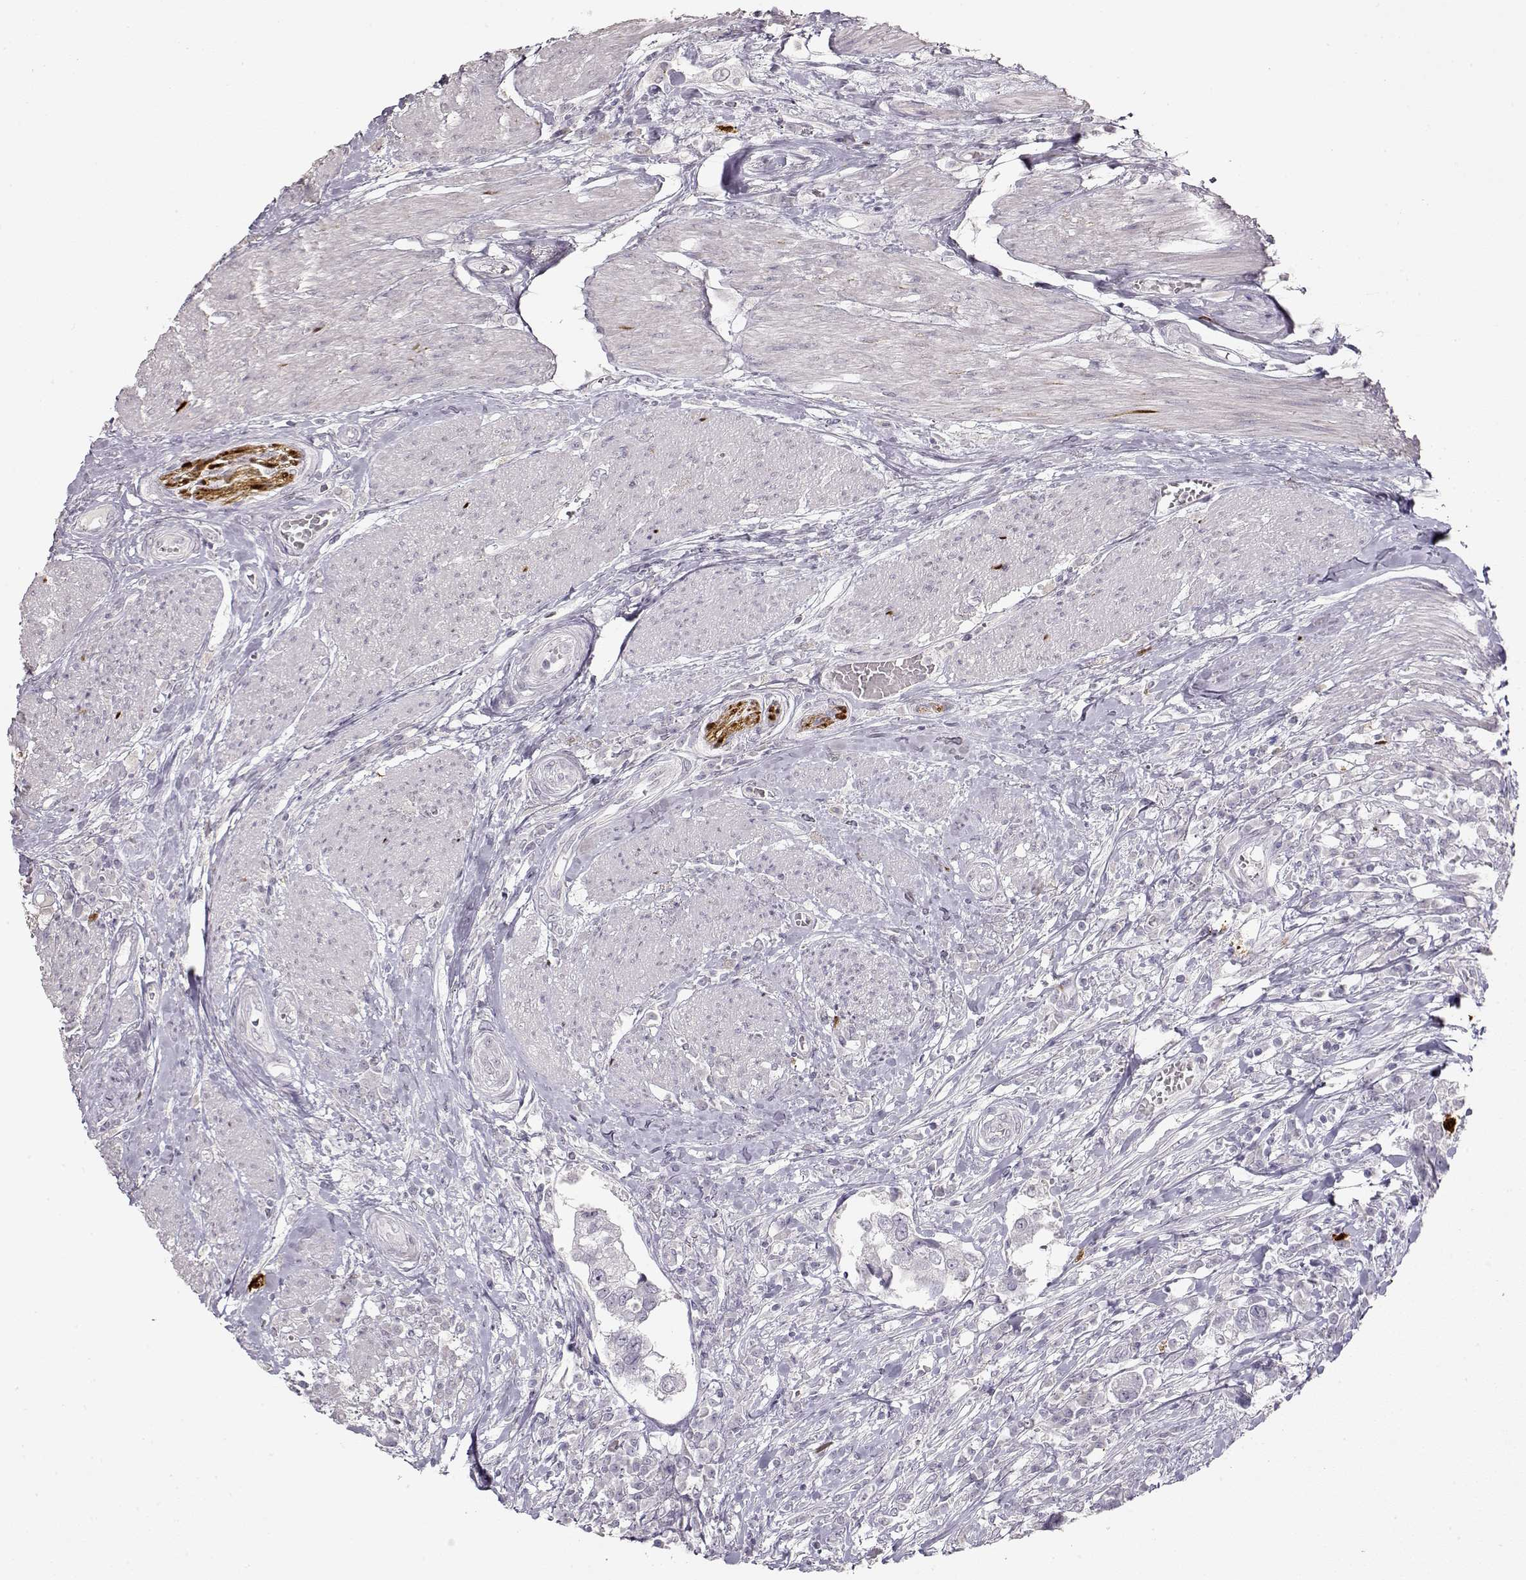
{"staining": {"intensity": "negative", "quantity": "none", "location": "none"}, "tissue": "urothelial cancer", "cell_type": "Tumor cells", "image_type": "cancer", "snomed": [{"axis": "morphology", "description": "Urothelial carcinoma, NOS"}, {"axis": "morphology", "description": "Urothelial carcinoma, High grade"}, {"axis": "topography", "description": "Urinary bladder"}], "caption": "Image shows no protein staining in tumor cells of transitional cell carcinoma tissue.", "gene": "S100B", "patient": {"sex": "male", "age": 63}}